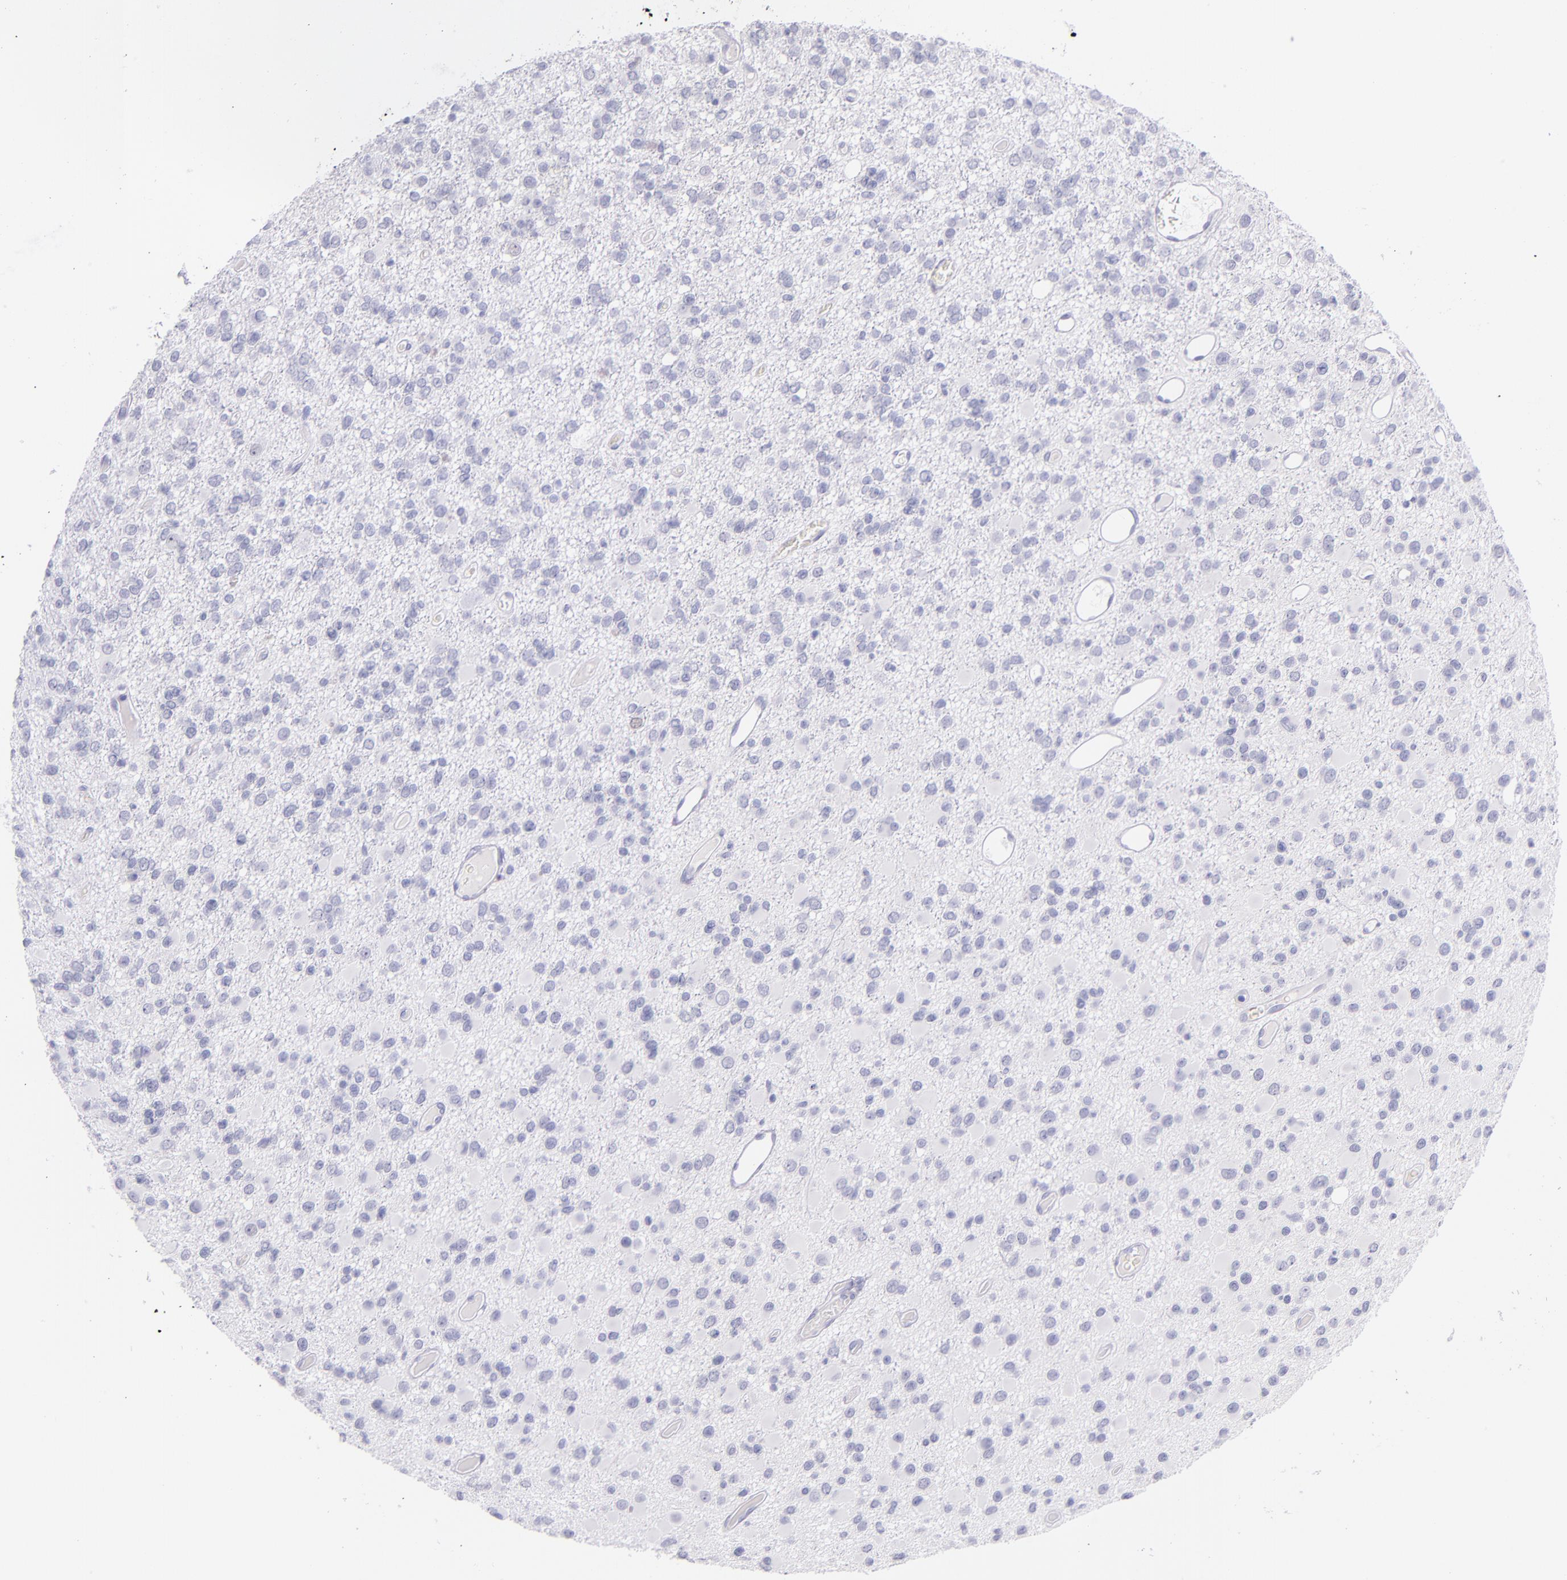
{"staining": {"intensity": "negative", "quantity": "none", "location": "none"}, "tissue": "glioma", "cell_type": "Tumor cells", "image_type": "cancer", "snomed": [{"axis": "morphology", "description": "Glioma, malignant, Low grade"}, {"axis": "topography", "description": "Brain"}], "caption": "Low-grade glioma (malignant) was stained to show a protein in brown. There is no significant expression in tumor cells.", "gene": "IRF4", "patient": {"sex": "male", "age": 42}}